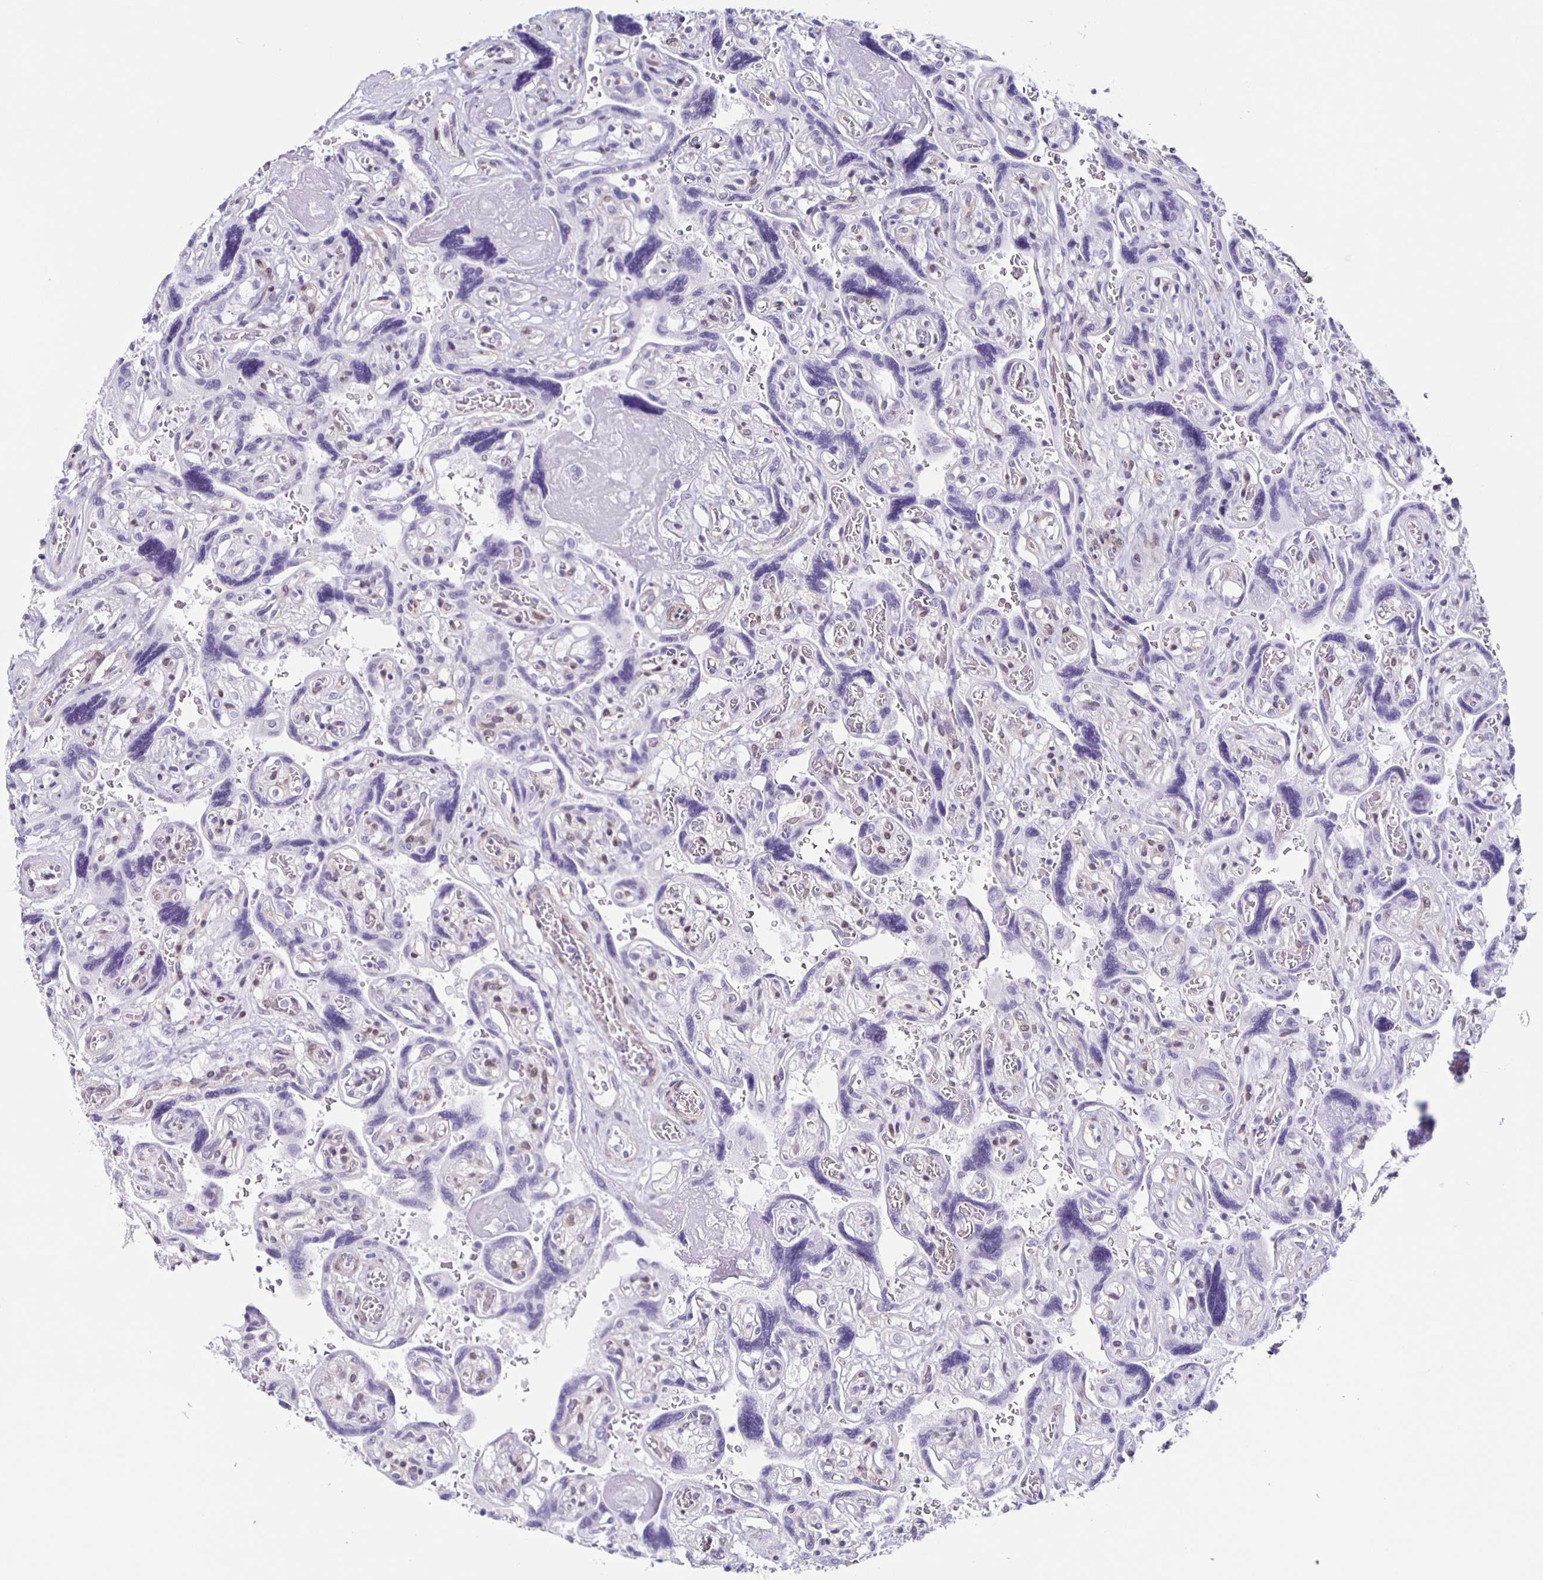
{"staining": {"intensity": "negative", "quantity": "none", "location": "none"}, "tissue": "placenta", "cell_type": "Decidual cells", "image_type": "normal", "snomed": [{"axis": "morphology", "description": "Normal tissue, NOS"}, {"axis": "topography", "description": "Placenta"}], "caption": "IHC micrograph of normal placenta stained for a protein (brown), which shows no positivity in decidual cells.", "gene": "TPPP", "patient": {"sex": "female", "age": 32}}